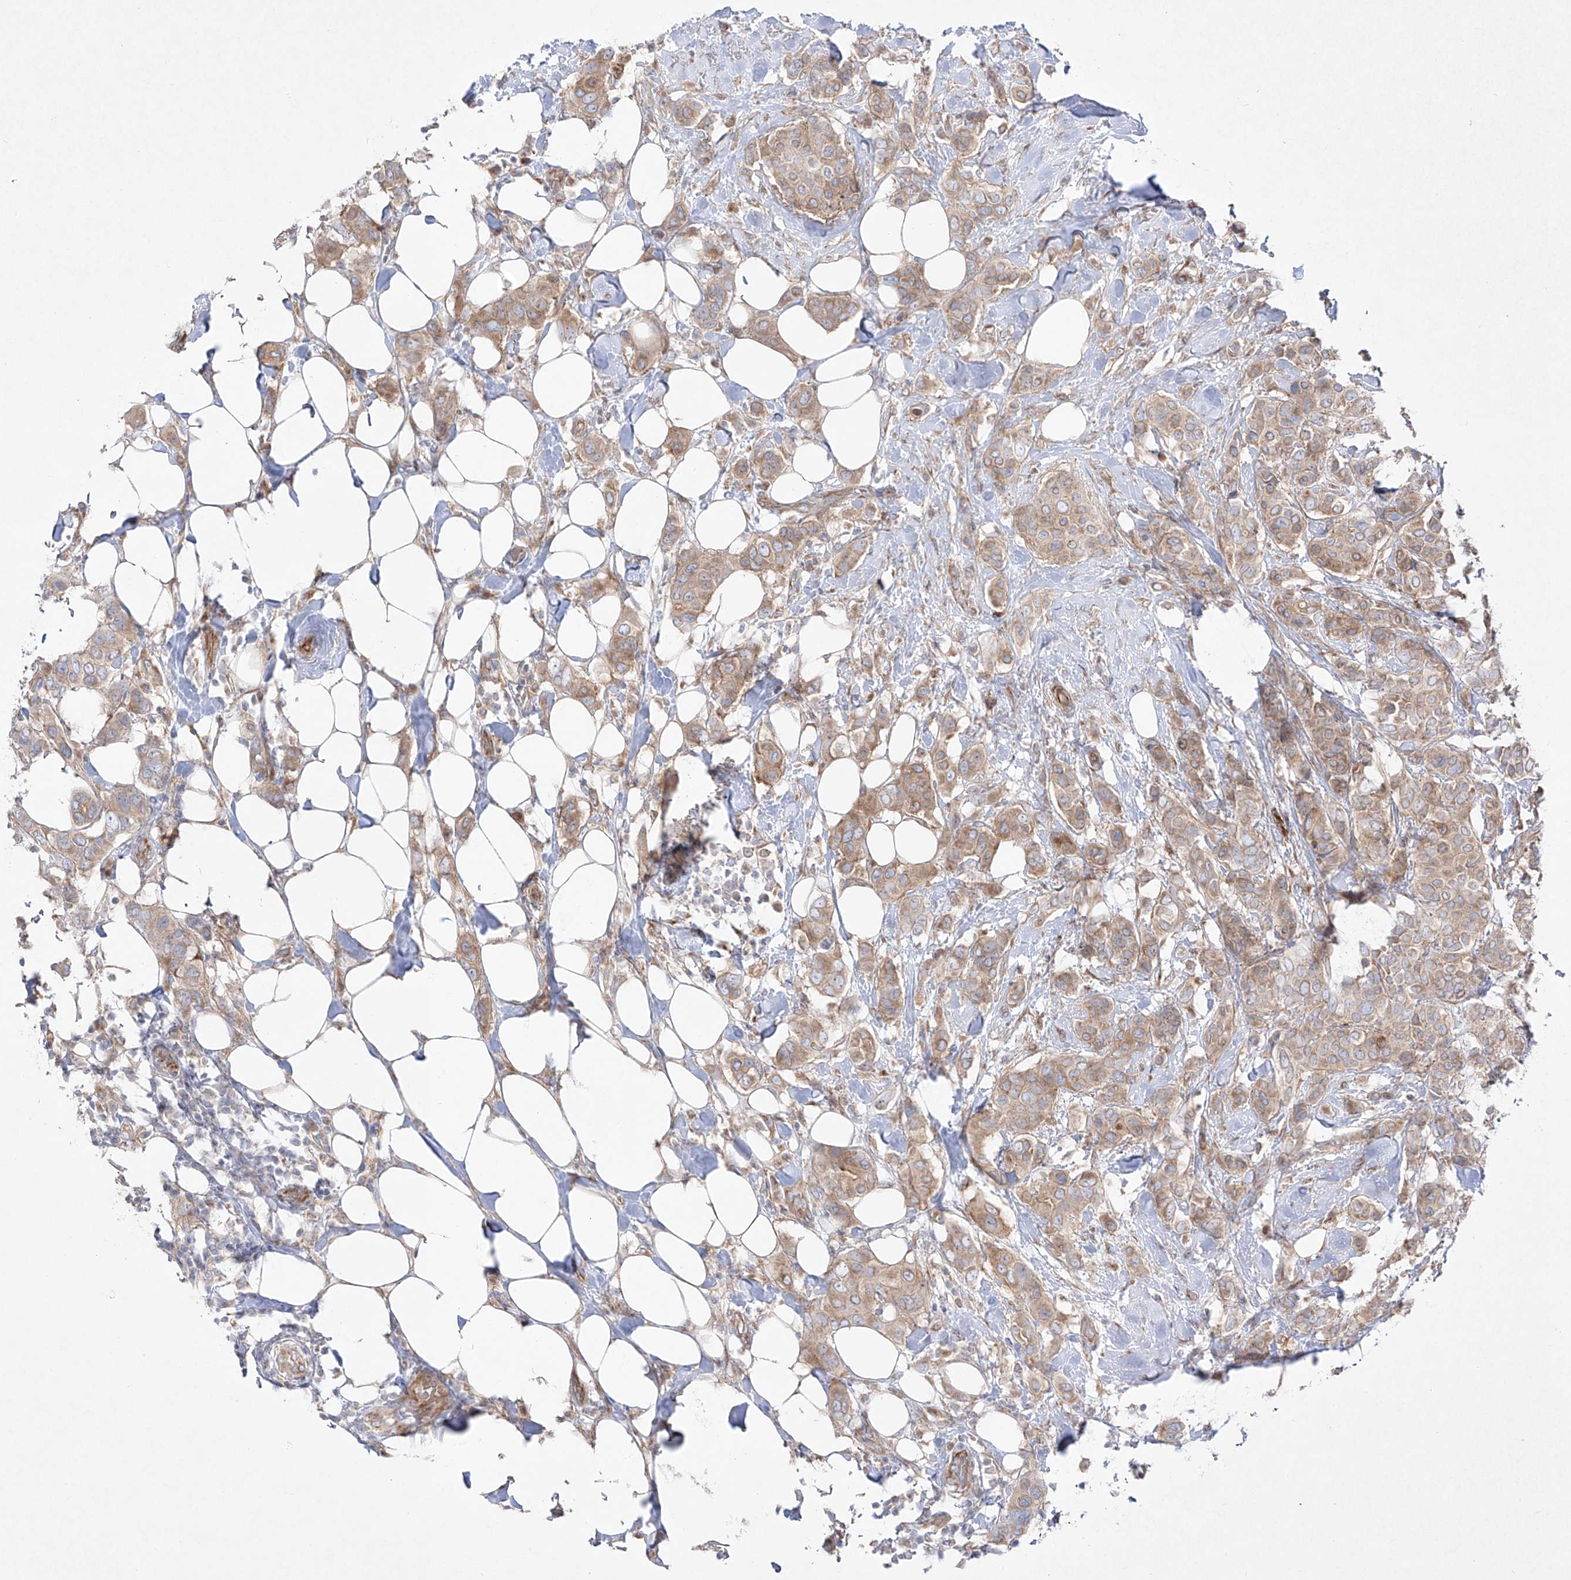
{"staining": {"intensity": "moderate", "quantity": "25%-75%", "location": "cytoplasmic/membranous"}, "tissue": "breast cancer", "cell_type": "Tumor cells", "image_type": "cancer", "snomed": [{"axis": "morphology", "description": "Lobular carcinoma"}, {"axis": "topography", "description": "Breast"}], "caption": "About 25%-75% of tumor cells in breast cancer (lobular carcinoma) reveal moderate cytoplasmic/membranous protein positivity as visualized by brown immunohistochemical staining.", "gene": "YKT6", "patient": {"sex": "female", "age": 51}}